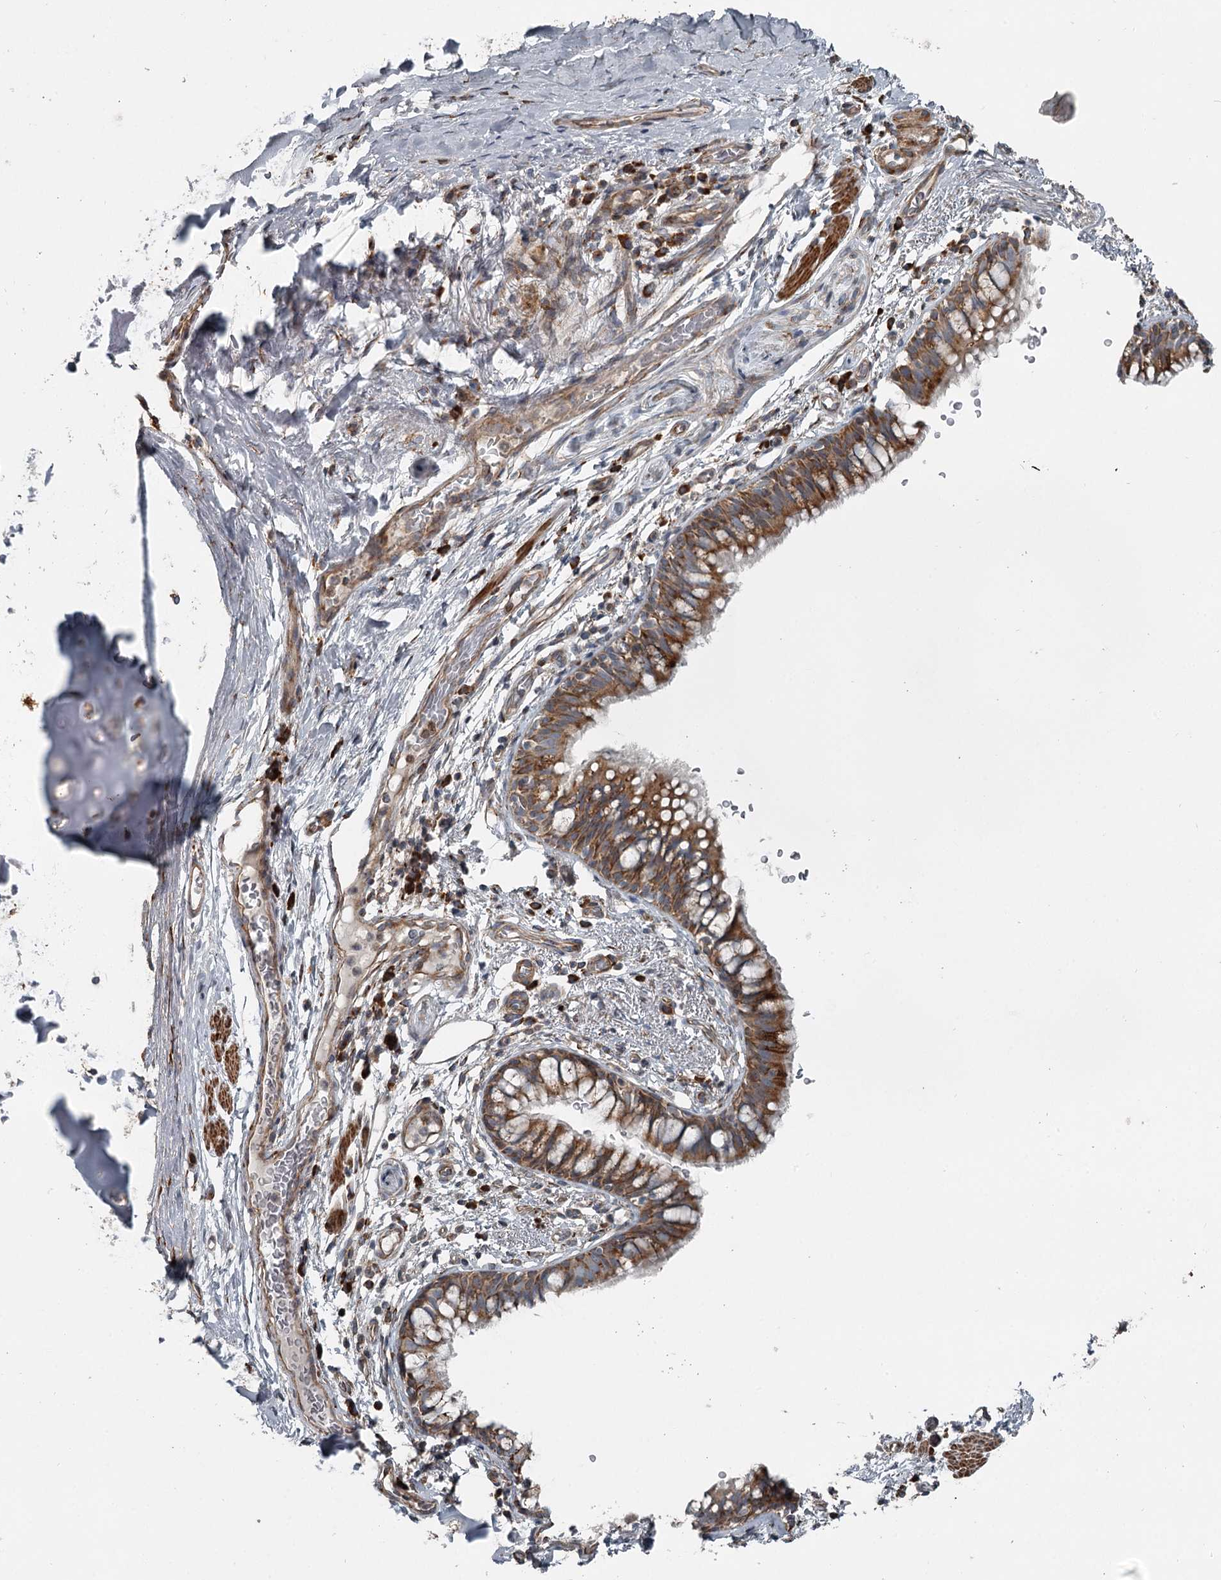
{"staining": {"intensity": "moderate", "quantity": ">75%", "location": "cytoplasmic/membranous"}, "tissue": "bronchus", "cell_type": "Respiratory epithelial cells", "image_type": "normal", "snomed": [{"axis": "morphology", "description": "Normal tissue, NOS"}, {"axis": "topography", "description": "Cartilage tissue"}, {"axis": "topography", "description": "Bronchus"}], "caption": "Bronchus was stained to show a protein in brown. There is medium levels of moderate cytoplasmic/membranous staining in about >75% of respiratory epithelial cells. (Stains: DAB (3,3'-diaminobenzidine) in brown, nuclei in blue, Microscopy: brightfield microscopy at high magnification).", "gene": "RASSF8", "patient": {"sex": "female", "age": 36}}